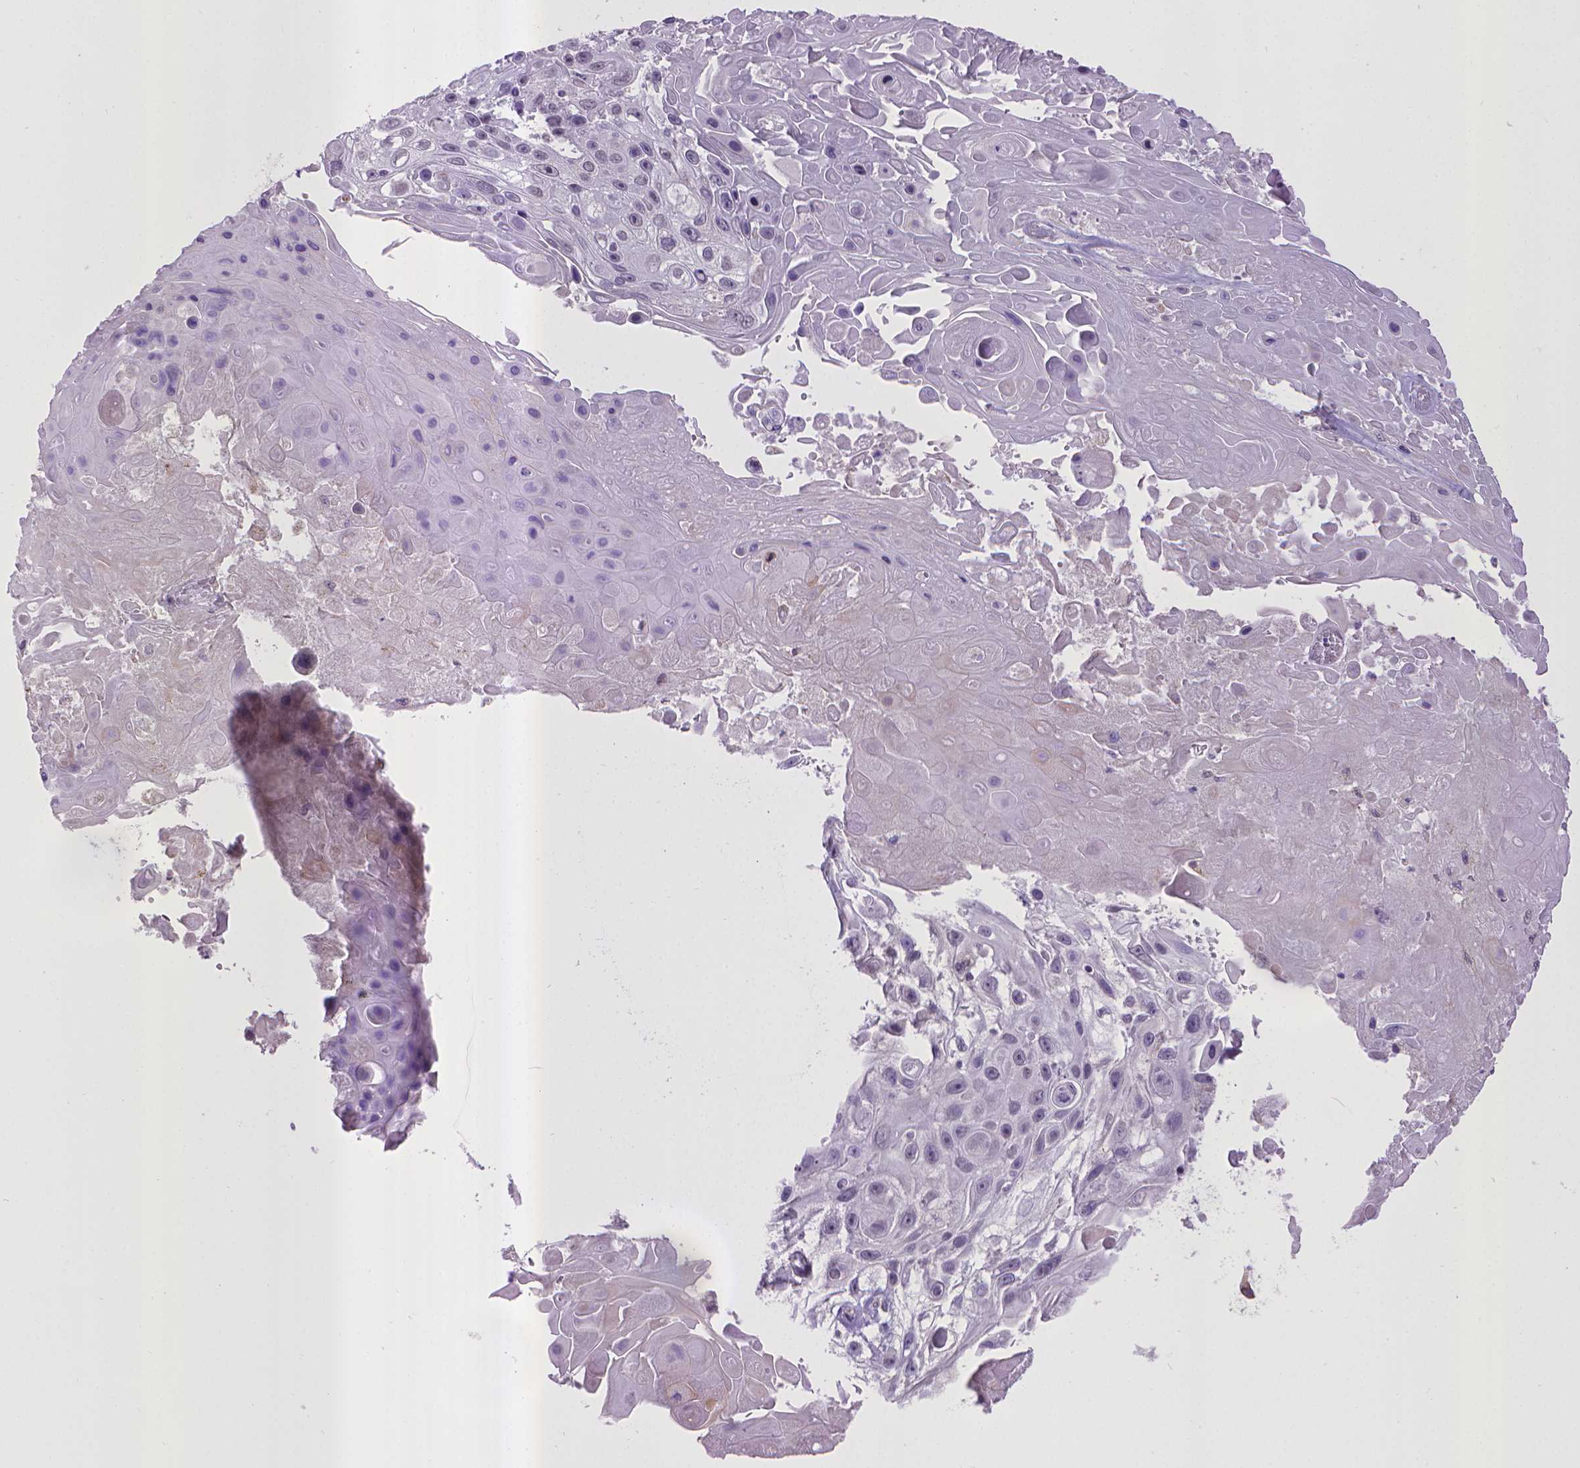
{"staining": {"intensity": "negative", "quantity": "none", "location": "none"}, "tissue": "skin cancer", "cell_type": "Tumor cells", "image_type": "cancer", "snomed": [{"axis": "morphology", "description": "Squamous cell carcinoma, NOS"}, {"axis": "topography", "description": "Skin"}], "caption": "Immunohistochemistry (IHC) of skin cancer (squamous cell carcinoma) displays no positivity in tumor cells.", "gene": "KMO", "patient": {"sex": "male", "age": 82}}